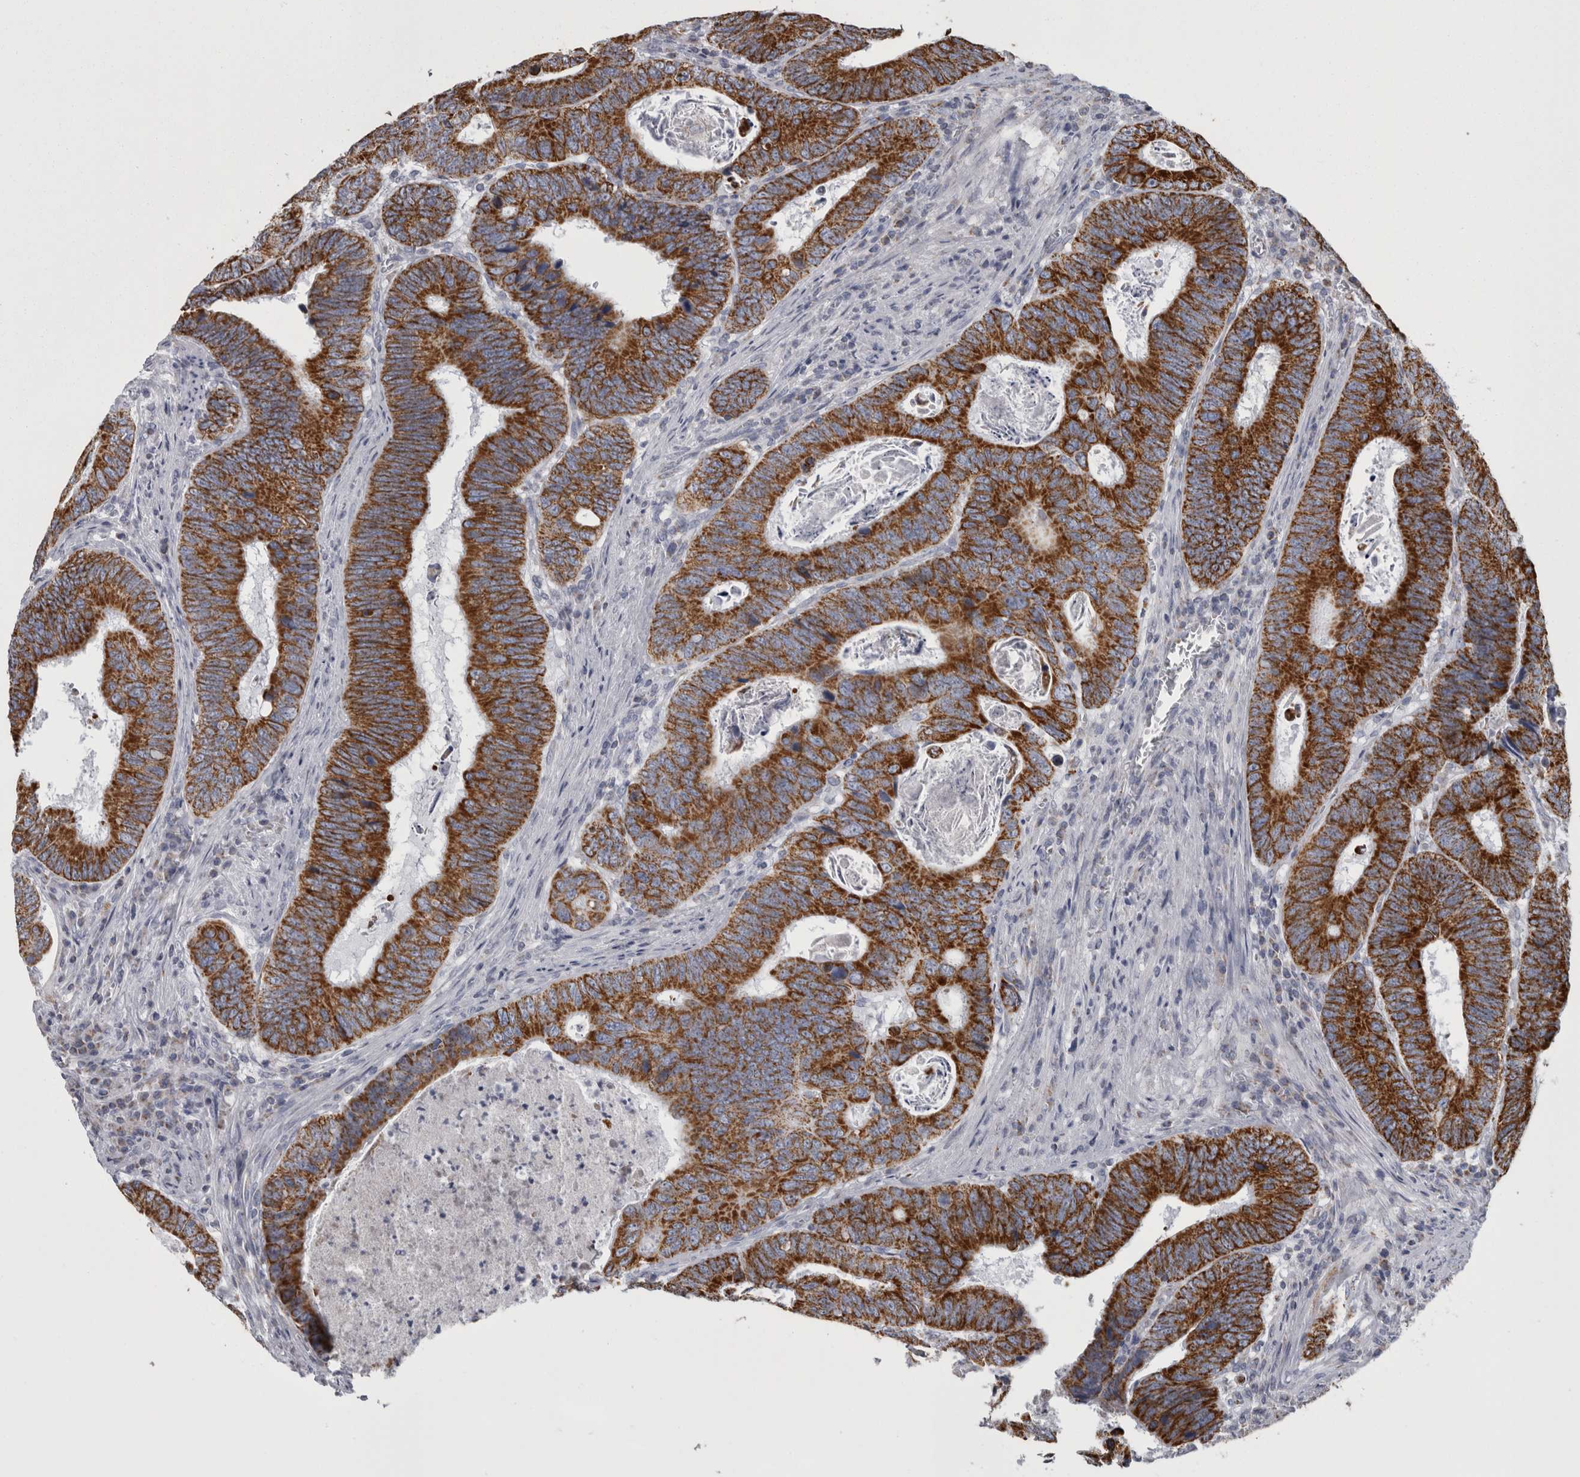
{"staining": {"intensity": "strong", "quantity": ">75%", "location": "cytoplasmic/membranous"}, "tissue": "colorectal cancer", "cell_type": "Tumor cells", "image_type": "cancer", "snomed": [{"axis": "morphology", "description": "Adenocarcinoma, NOS"}, {"axis": "topography", "description": "Colon"}], "caption": "Protein staining by immunohistochemistry demonstrates strong cytoplasmic/membranous staining in about >75% of tumor cells in colorectal adenocarcinoma. (DAB (3,3'-diaminobenzidine) IHC with brightfield microscopy, high magnification).", "gene": "MDH2", "patient": {"sex": "male", "age": 72}}